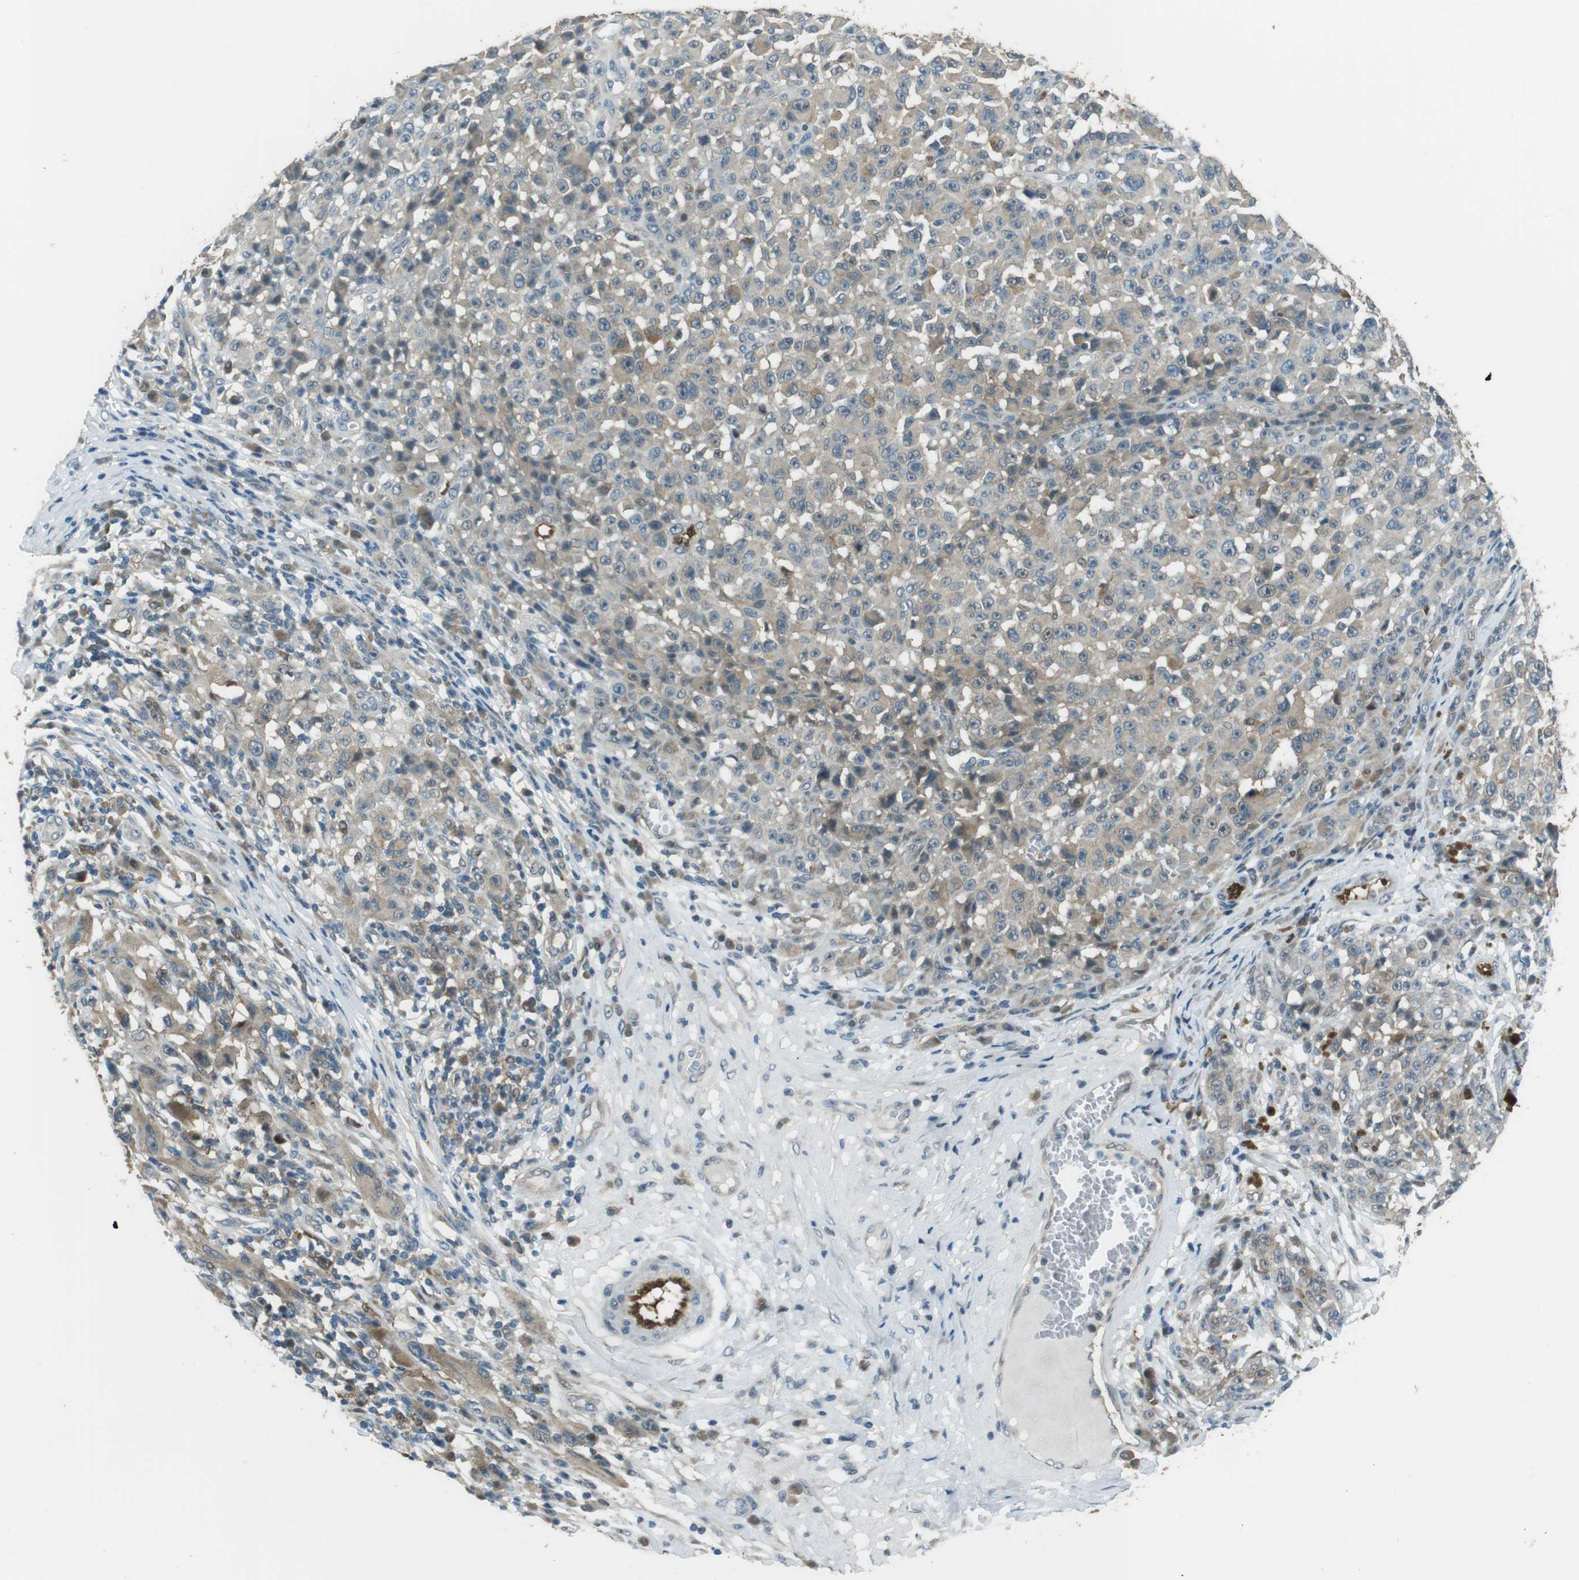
{"staining": {"intensity": "weak", "quantity": ">75%", "location": "cytoplasmic/membranous"}, "tissue": "melanoma", "cell_type": "Tumor cells", "image_type": "cancer", "snomed": [{"axis": "morphology", "description": "Malignant melanoma, NOS"}, {"axis": "topography", "description": "Skin"}], "caption": "Immunohistochemistry (IHC) (DAB) staining of malignant melanoma exhibits weak cytoplasmic/membranous protein positivity in approximately >75% of tumor cells. (Brightfield microscopy of DAB IHC at high magnification).", "gene": "MFAP3", "patient": {"sex": "female", "age": 82}}